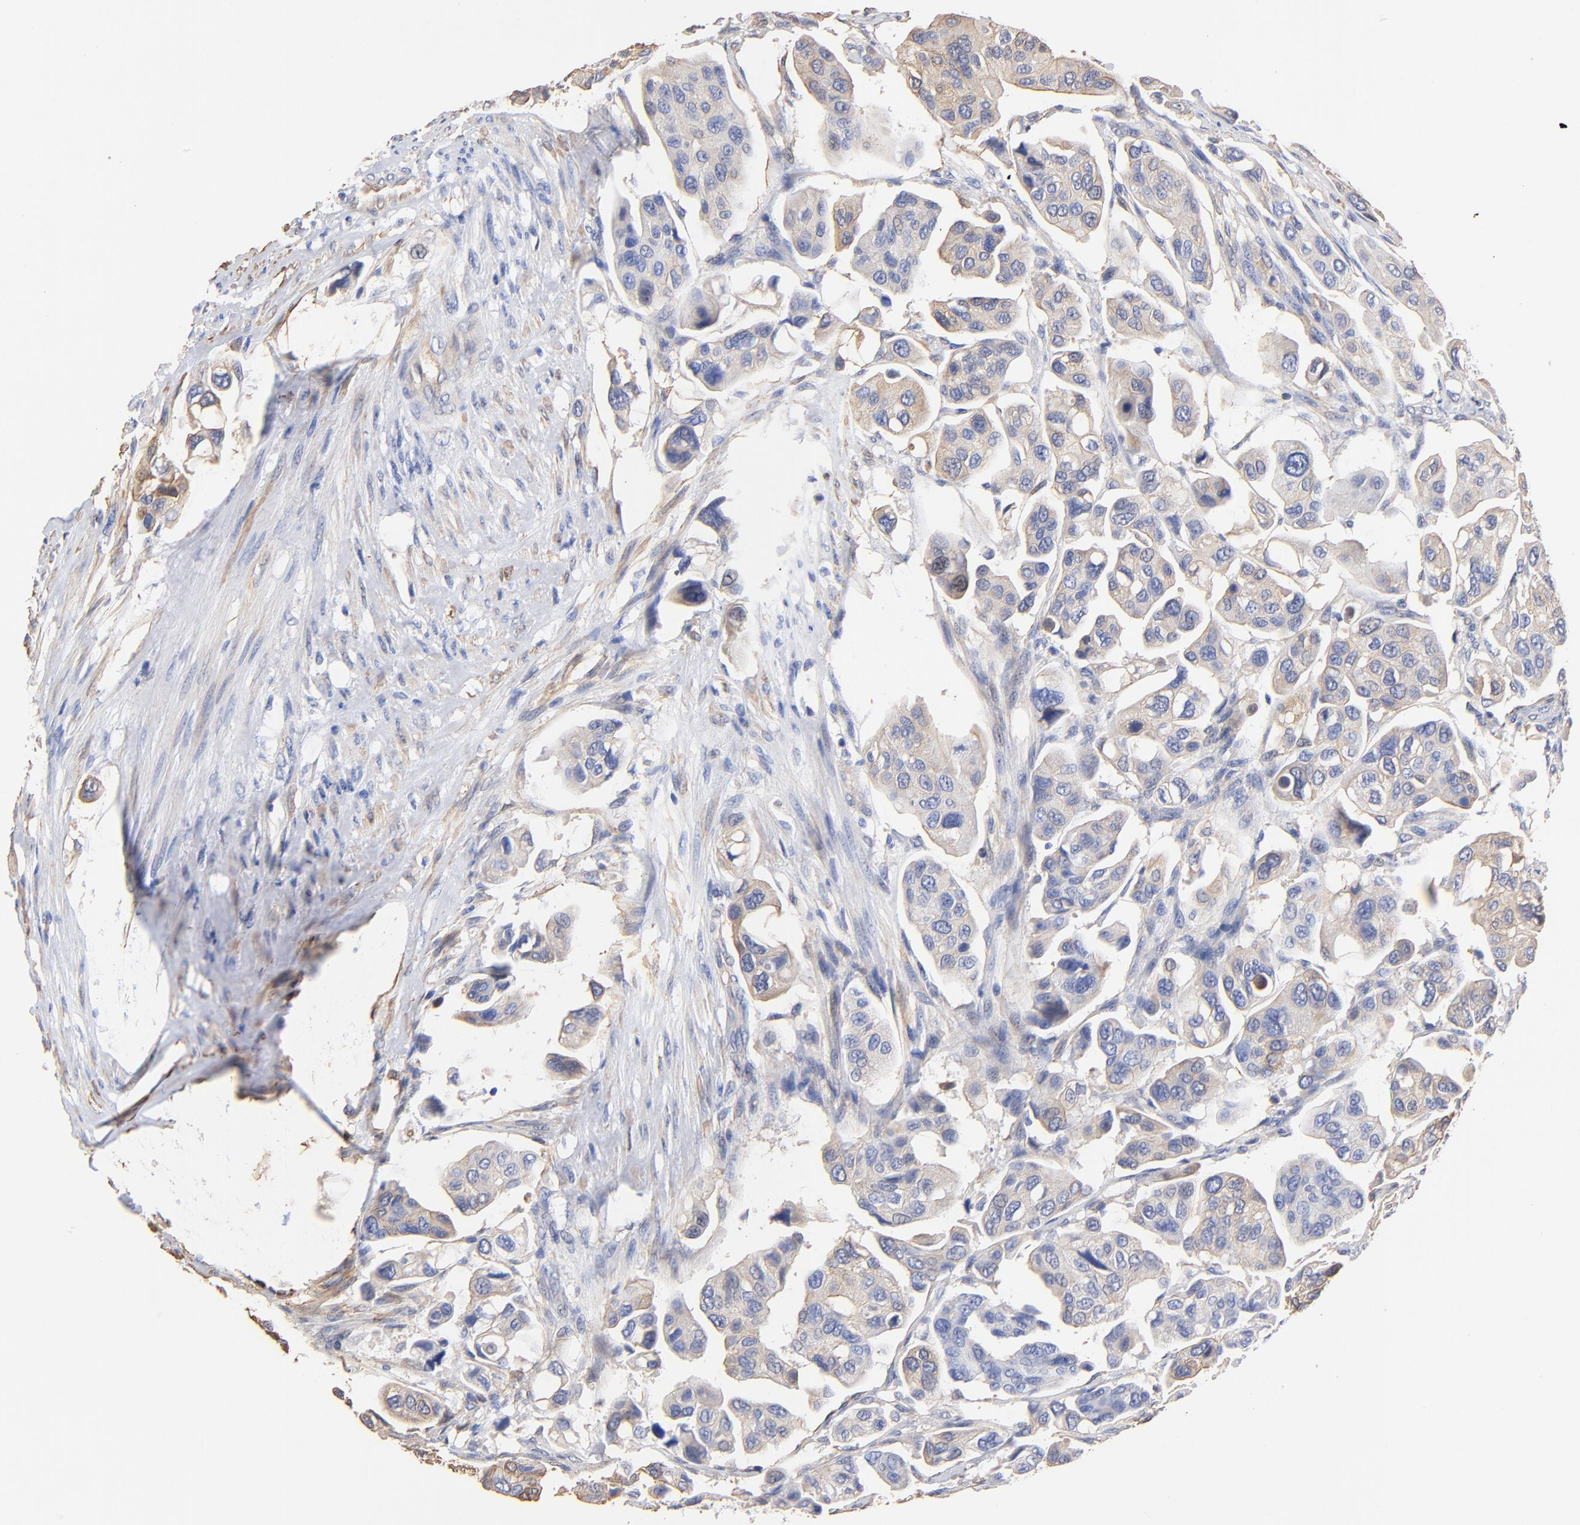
{"staining": {"intensity": "weak", "quantity": "<25%", "location": "cytoplasmic/membranous"}, "tissue": "urothelial cancer", "cell_type": "Tumor cells", "image_type": "cancer", "snomed": [{"axis": "morphology", "description": "Adenocarcinoma, NOS"}, {"axis": "topography", "description": "Urinary bladder"}], "caption": "Urothelial cancer was stained to show a protein in brown. There is no significant staining in tumor cells.", "gene": "TAGLN2", "patient": {"sex": "male", "age": 61}}